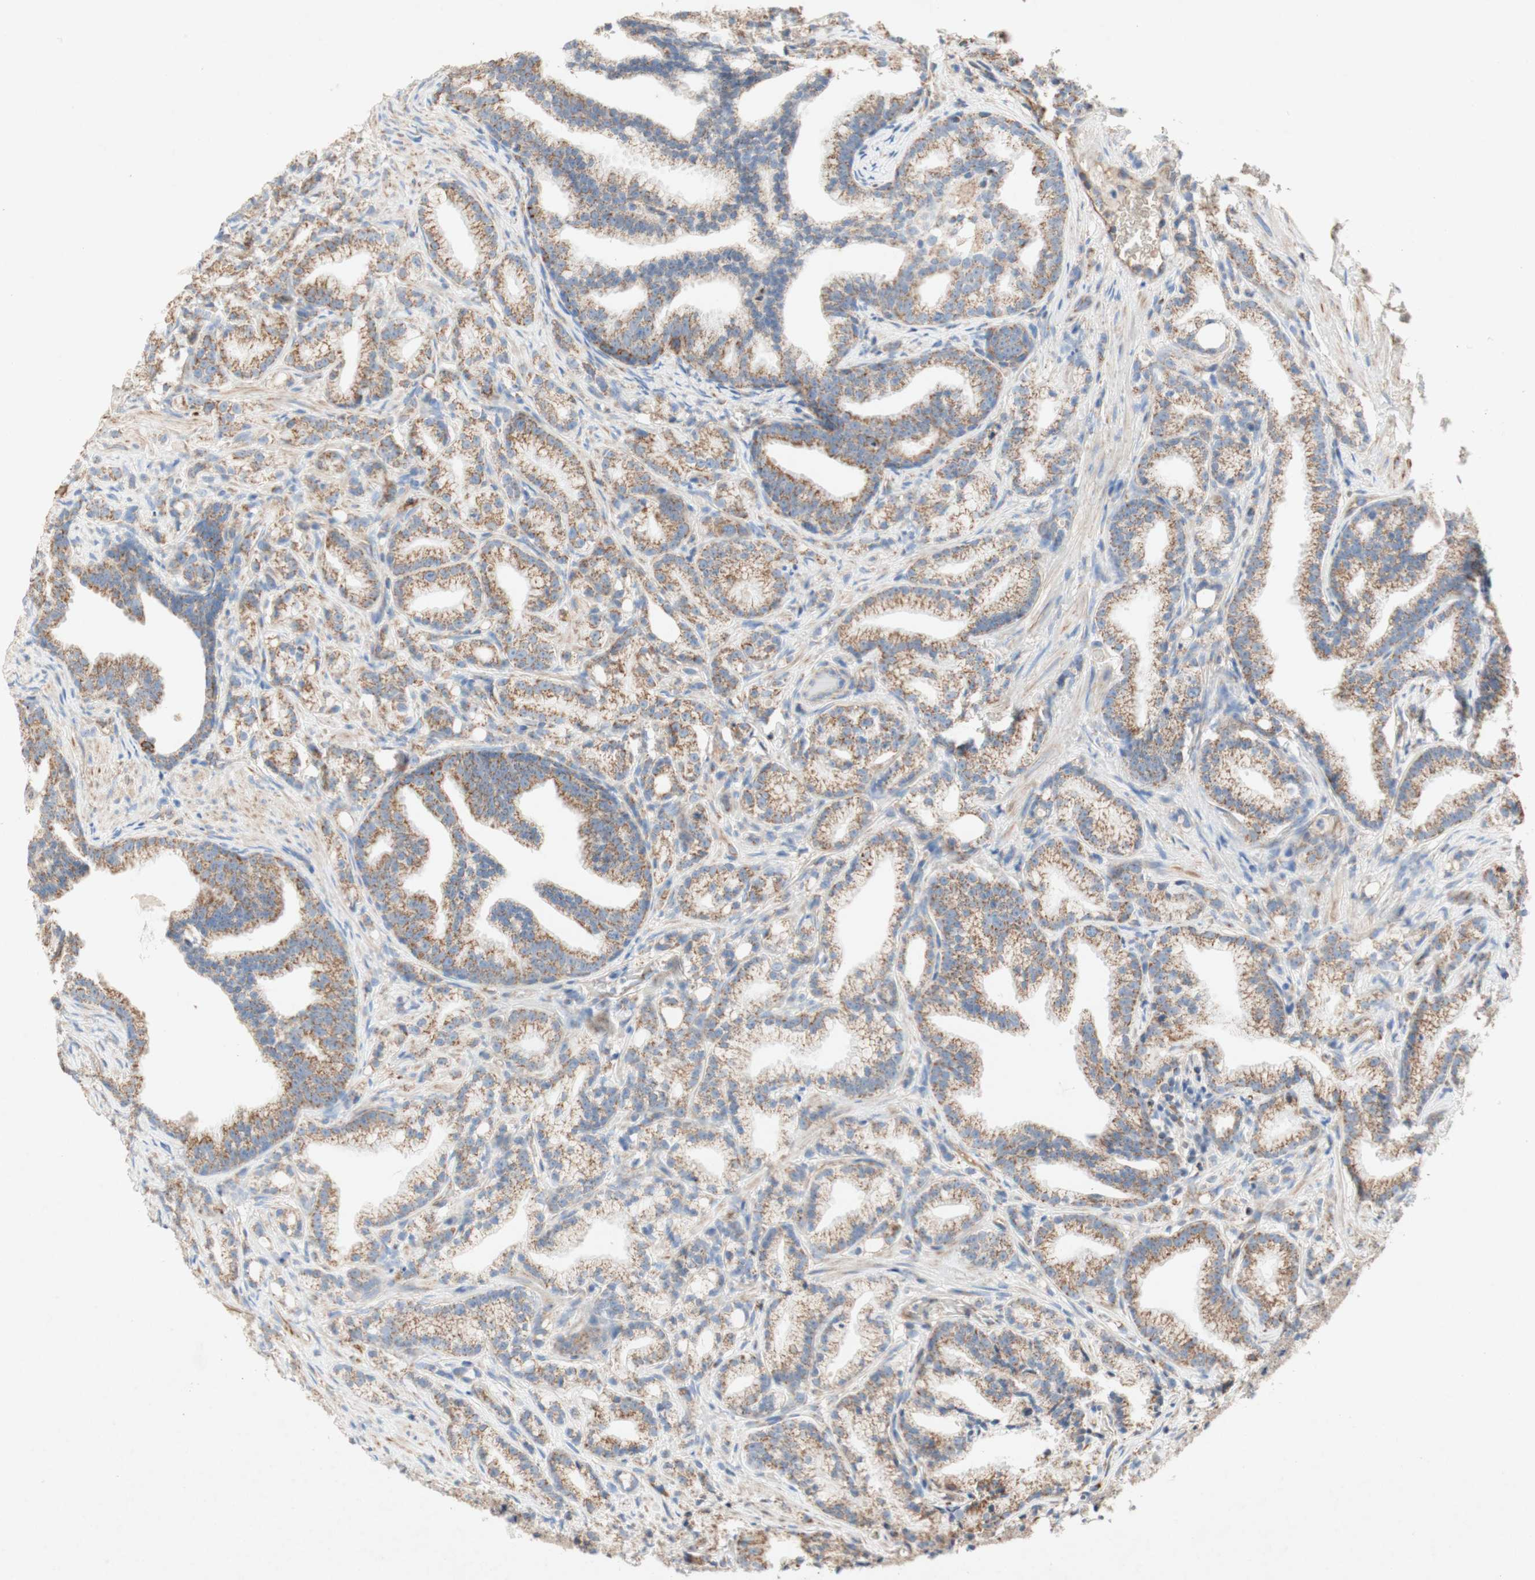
{"staining": {"intensity": "moderate", "quantity": ">75%", "location": "cytoplasmic/membranous"}, "tissue": "prostate cancer", "cell_type": "Tumor cells", "image_type": "cancer", "snomed": [{"axis": "morphology", "description": "Adenocarcinoma, Low grade"}, {"axis": "topography", "description": "Prostate"}], "caption": "Low-grade adenocarcinoma (prostate) stained for a protein (brown) exhibits moderate cytoplasmic/membranous positive positivity in about >75% of tumor cells.", "gene": "SDHB", "patient": {"sex": "male", "age": 89}}